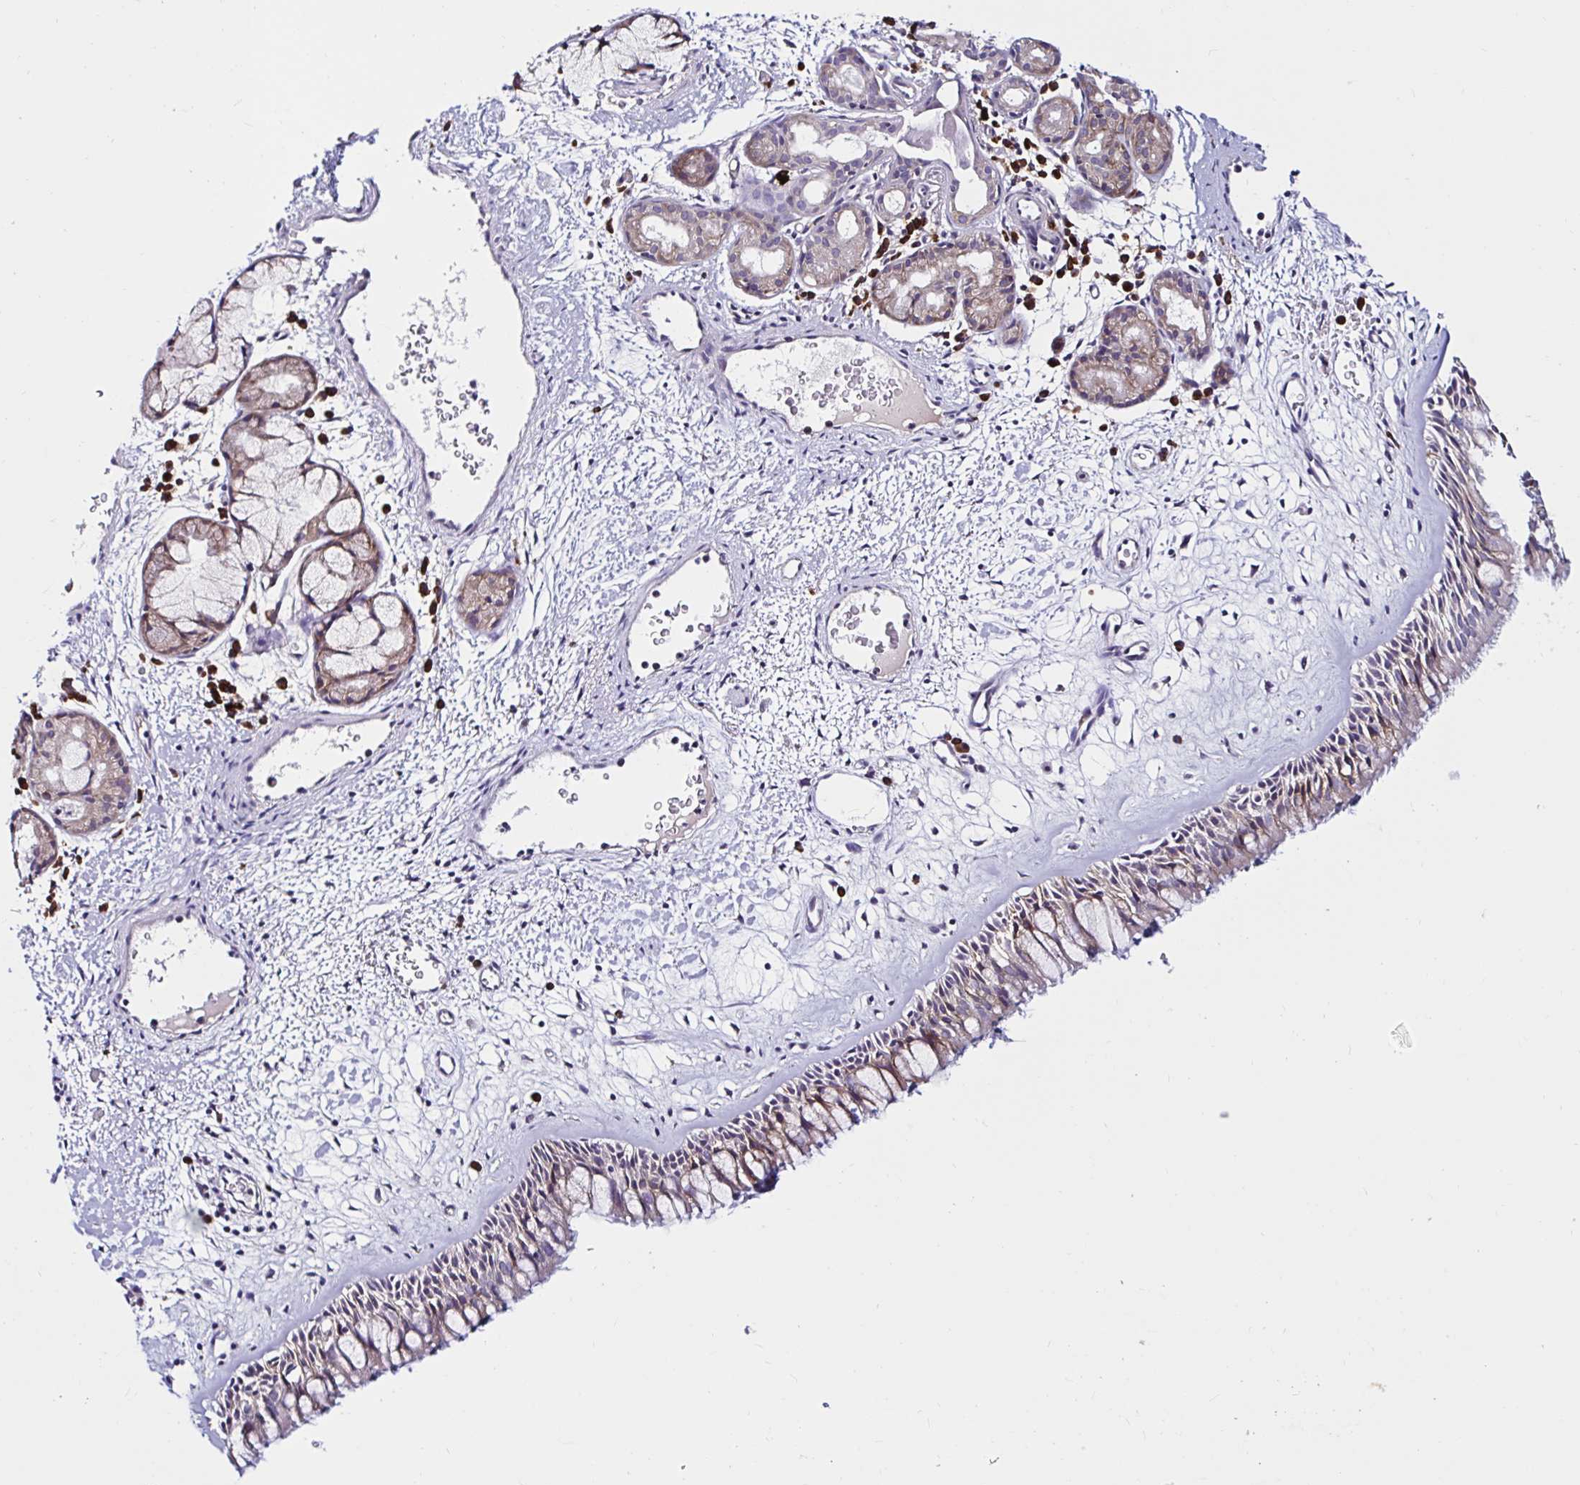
{"staining": {"intensity": "weak", "quantity": ">75%", "location": "cytoplasmic/membranous"}, "tissue": "nasopharynx", "cell_type": "Respiratory epithelial cells", "image_type": "normal", "snomed": [{"axis": "morphology", "description": "Normal tissue, NOS"}, {"axis": "topography", "description": "Nasopharynx"}], "caption": "Immunohistochemistry histopathology image of normal nasopharynx stained for a protein (brown), which exhibits low levels of weak cytoplasmic/membranous positivity in approximately >75% of respiratory epithelial cells.", "gene": "VSIG2", "patient": {"sex": "male", "age": 65}}